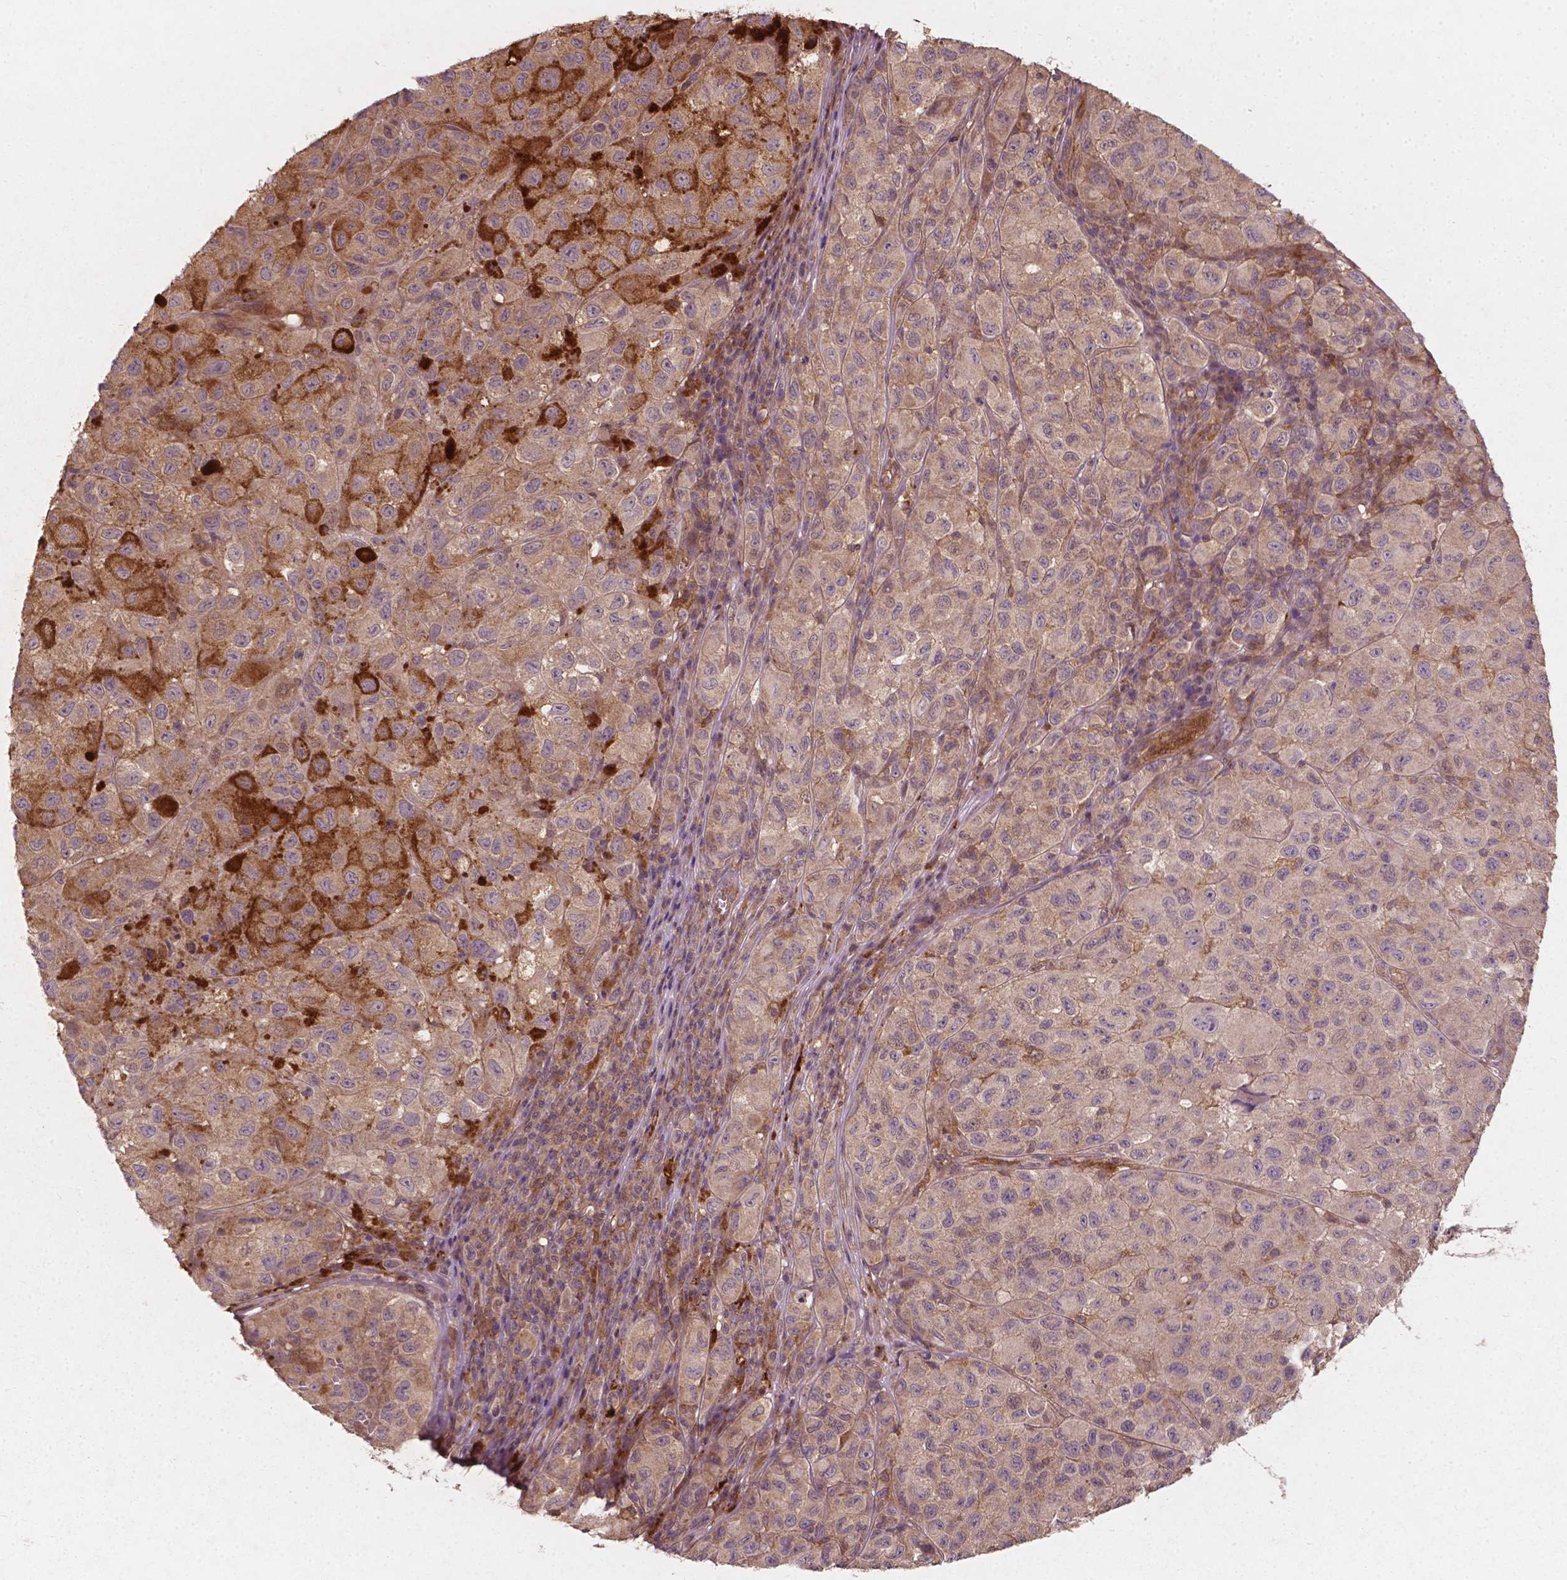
{"staining": {"intensity": "strong", "quantity": "<25%", "location": "cytoplasmic/membranous"}, "tissue": "melanoma", "cell_type": "Tumor cells", "image_type": "cancer", "snomed": [{"axis": "morphology", "description": "Malignant melanoma, NOS"}, {"axis": "topography", "description": "Skin"}], "caption": "A brown stain labels strong cytoplasmic/membranous staining of a protein in human melanoma tumor cells. Using DAB (3,3'-diaminobenzidine) (brown) and hematoxylin (blue) stains, captured at high magnification using brightfield microscopy.", "gene": "CYFIP2", "patient": {"sex": "male", "age": 93}}